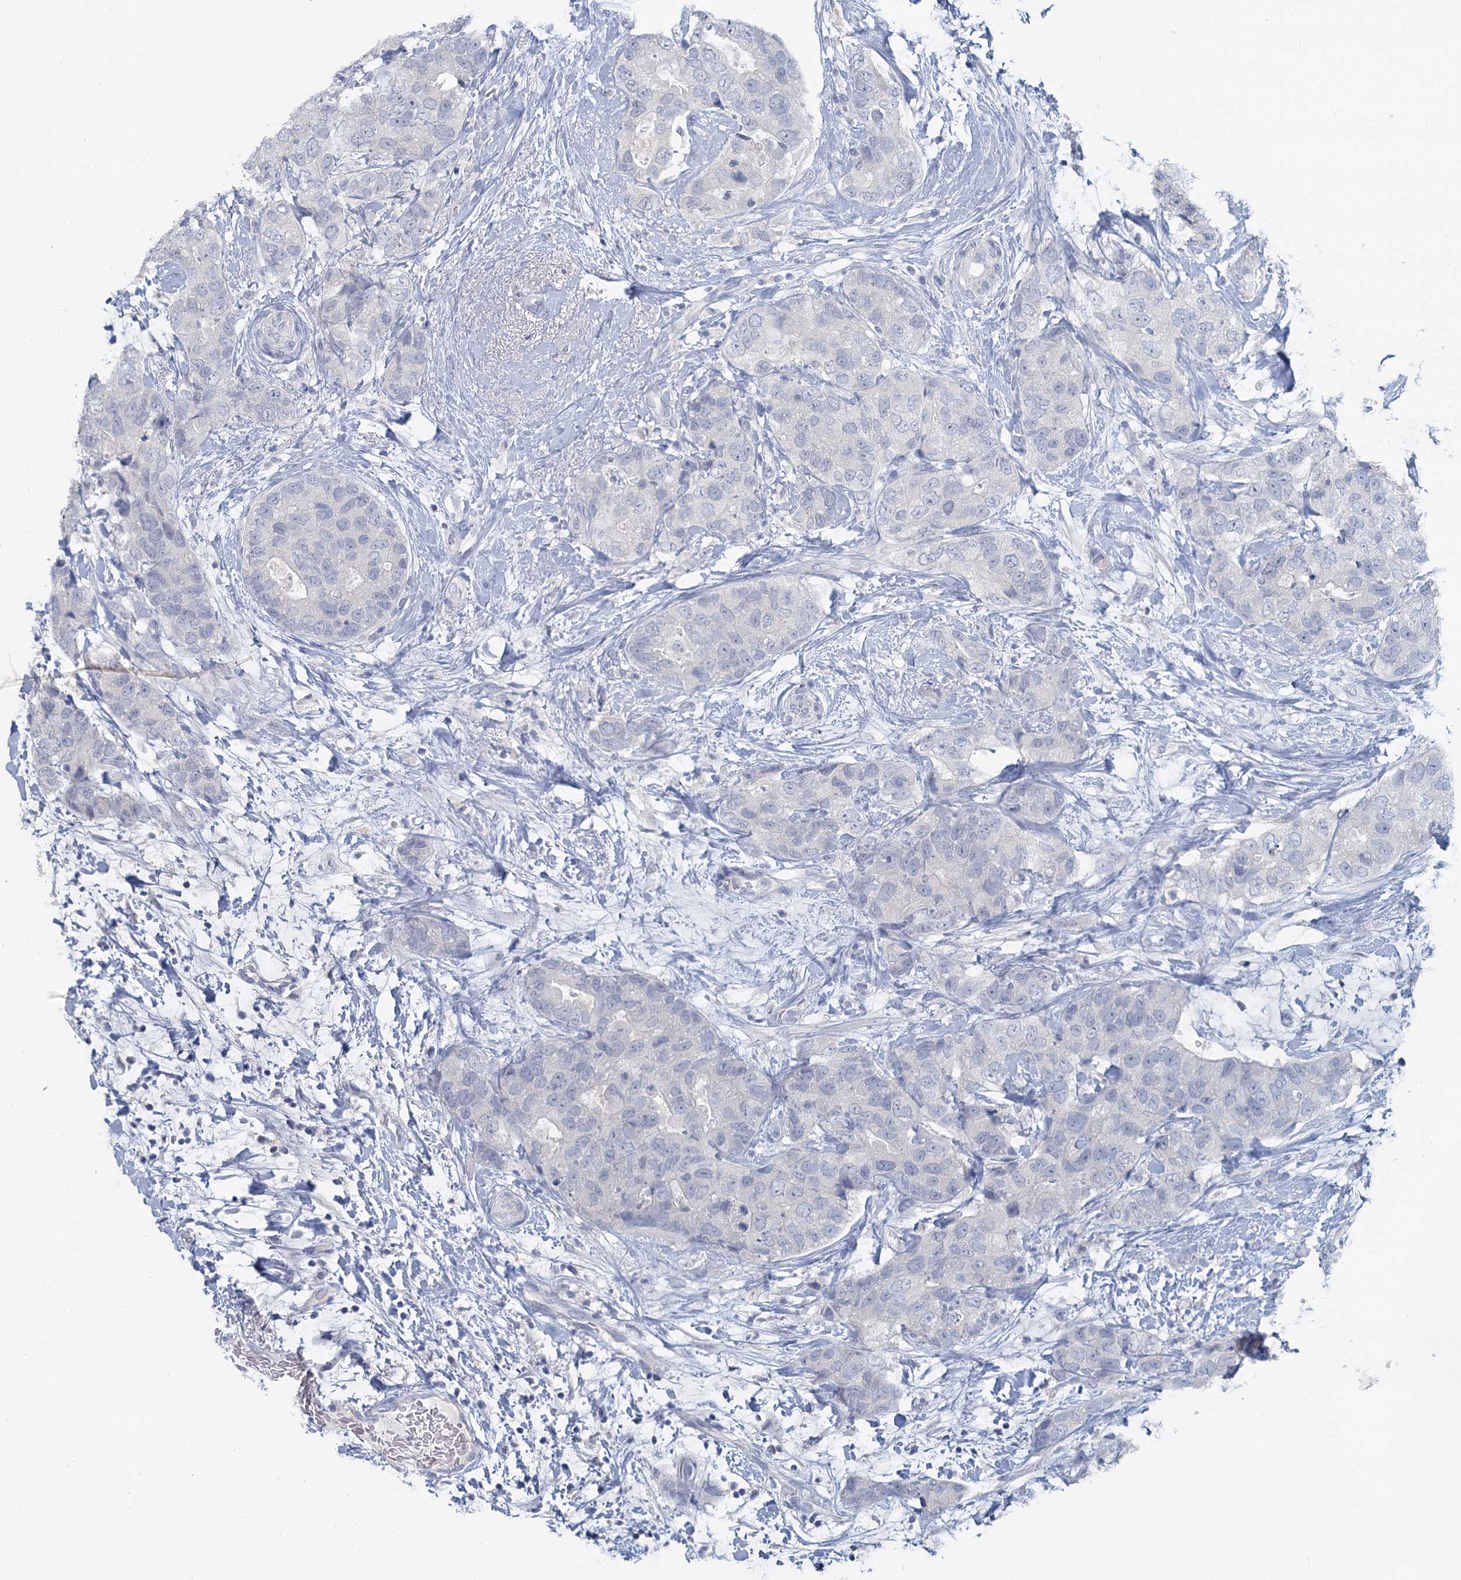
{"staining": {"intensity": "negative", "quantity": "none", "location": "none"}, "tissue": "breast cancer", "cell_type": "Tumor cells", "image_type": "cancer", "snomed": [{"axis": "morphology", "description": "Duct carcinoma"}, {"axis": "topography", "description": "Breast"}], "caption": "DAB immunohistochemical staining of human breast infiltrating ductal carcinoma reveals no significant expression in tumor cells.", "gene": "CHGA", "patient": {"sex": "female", "age": 62}}